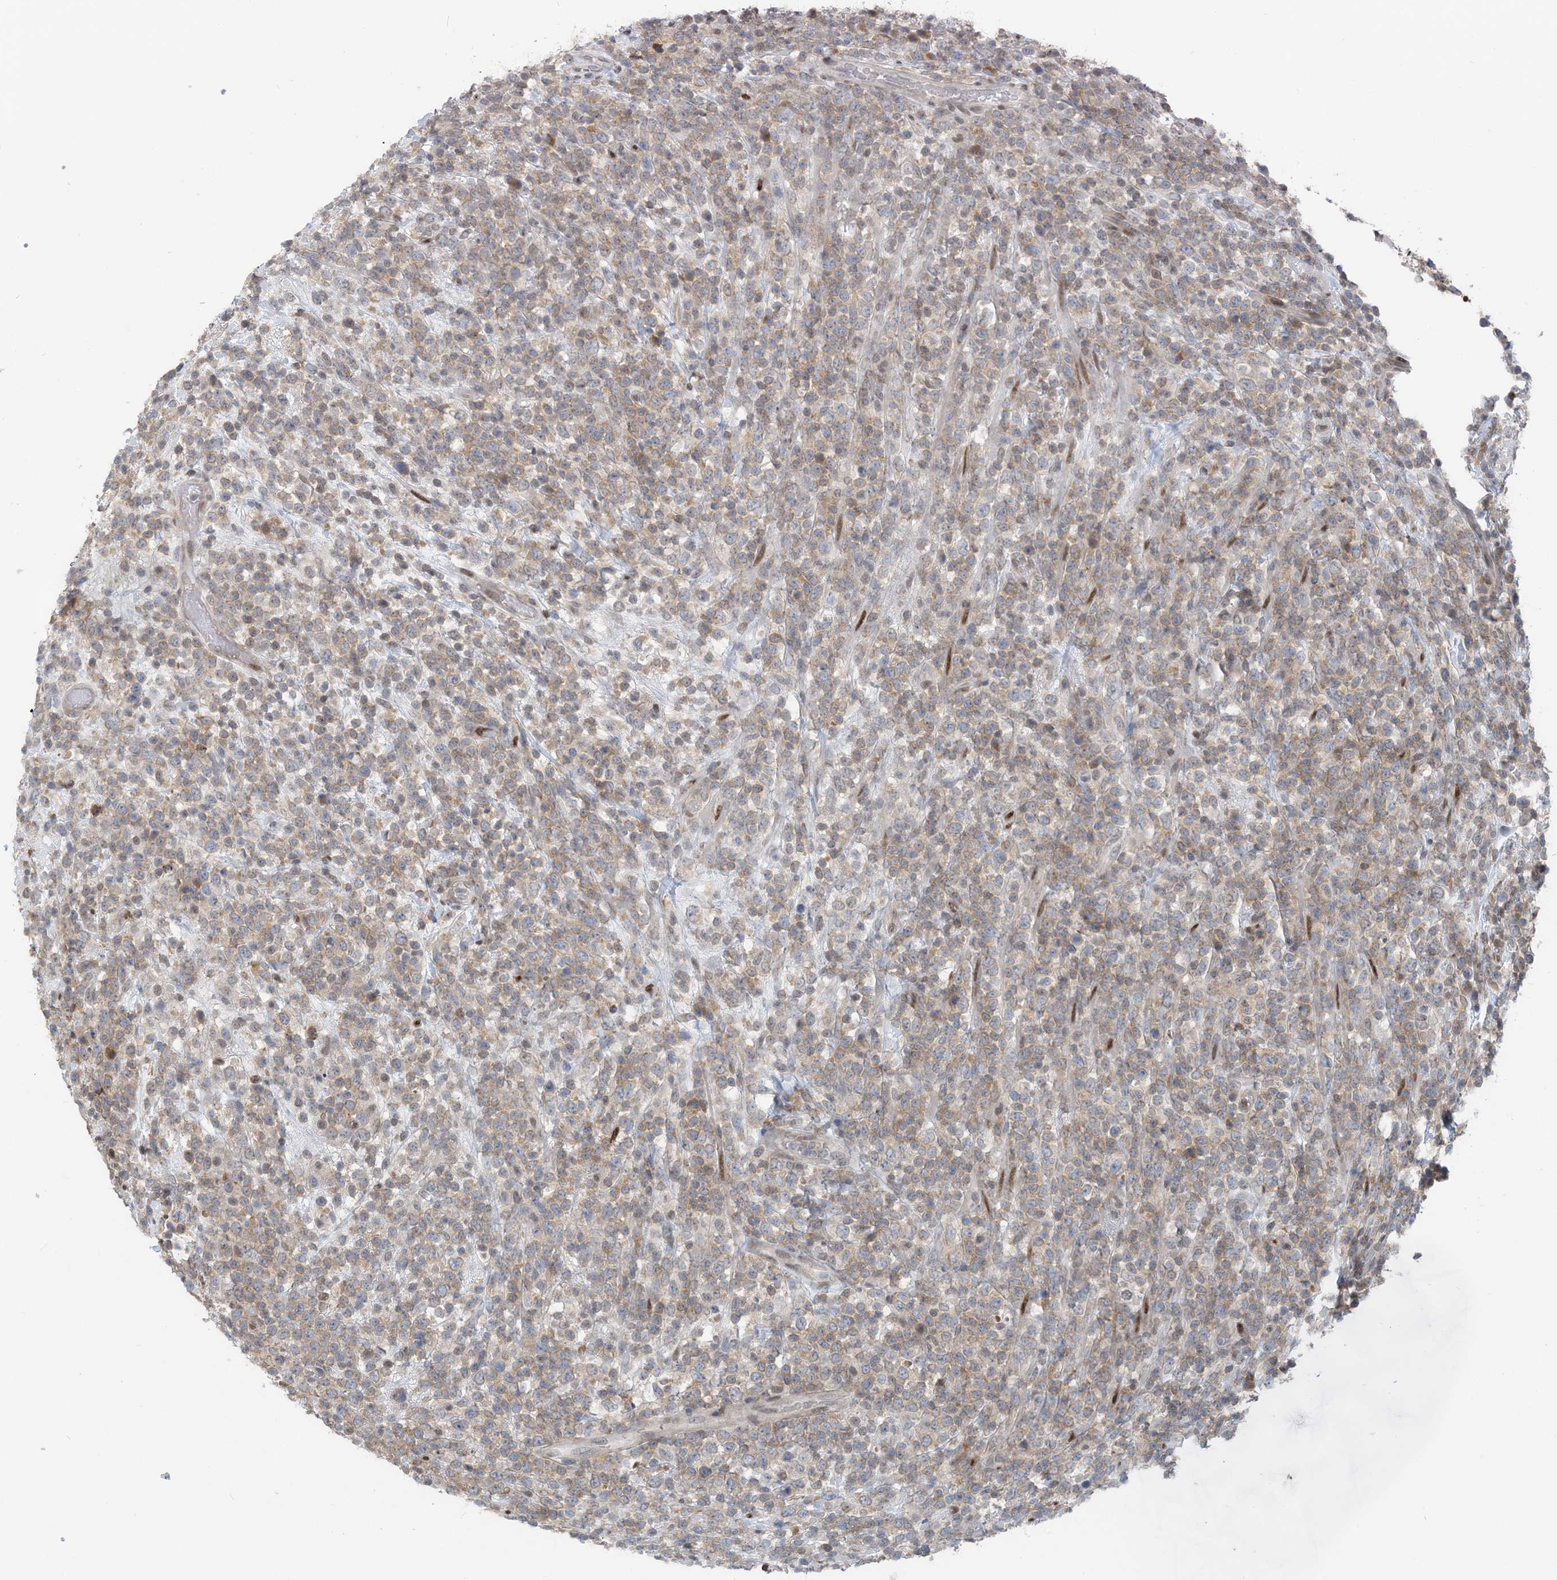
{"staining": {"intensity": "moderate", "quantity": "25%-75%", "location": "cytoplasmic/membranous"}, "tissue": "lymphoma", "cell_type": "Tumor cells", "image_type": "cancer", "snomed": [{"axis": "morphology", "description": "Malignant lymphoma, non-Hodgkin's type, High grade"}, {"axis": "topography", "description": "Colon"}], "caption": "Immunohistochemistry (IHC) photomicrograph of neoplastic tissue: human lymphoma stained using immunohistochemistry (IHC) shows medium levels of moderate protein expression localized specifically in the cytoplasmic/membranous of tumor cells, appearing as a cytoplasmic/membranous brown color.", "gene": "ZC3H12A", "patient": {"sex": "female", "age": 53}}